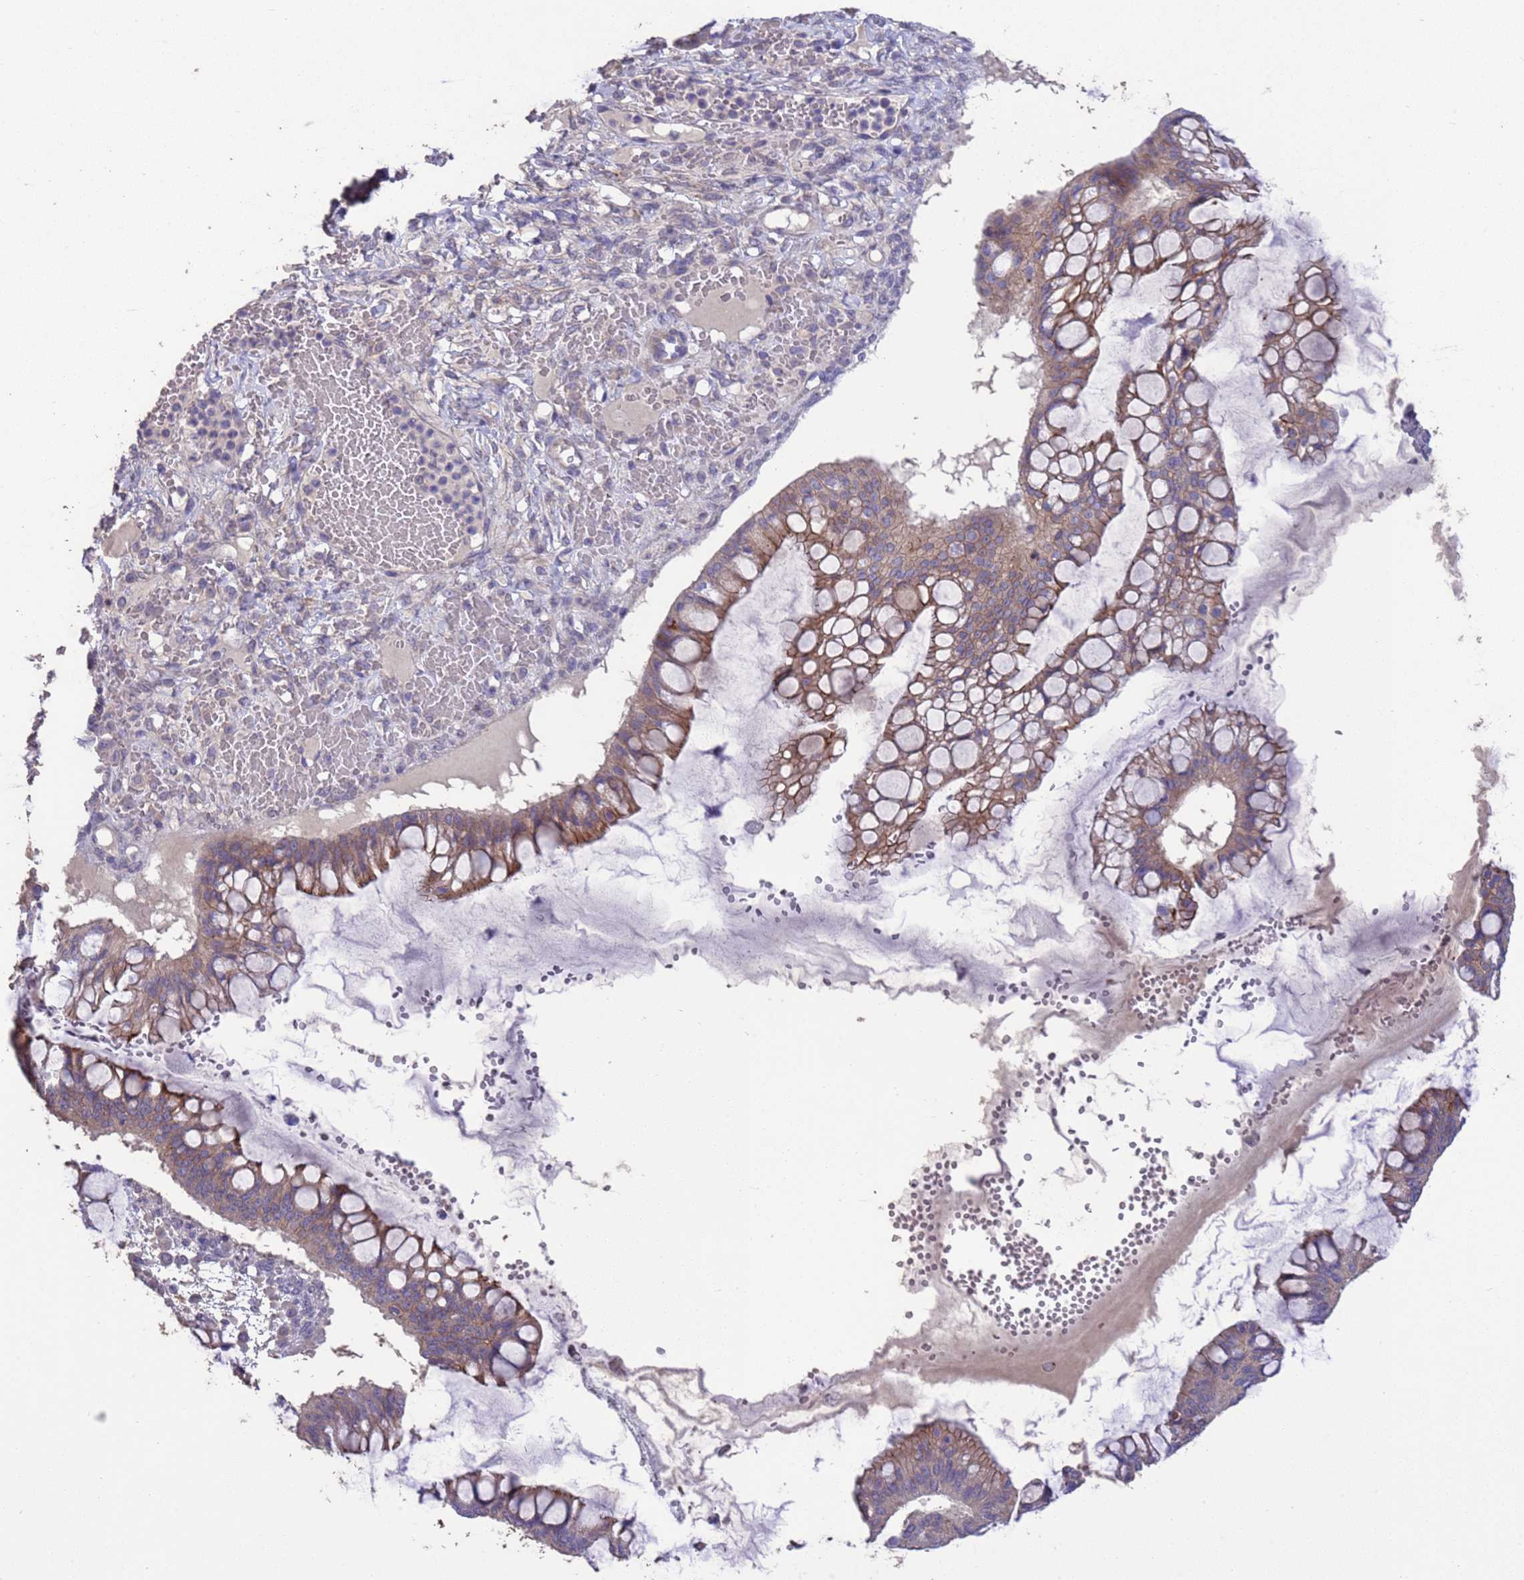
{"staining": {"intensity": "moderate", "quantity": "25%-75%", "location": "cytoplasmic/membranous"}, "tissue": "ovarian cancer", "cell_type": "Tumor cells", "image_type": "cancer", "snomed": [{"axis": "morphology", "description": "Cystadenocarcinoma, mucinous, NOS"}, {"axis": "topography", "description": "Ovary"}], "caption": "The immunohistochemical stain shows moderate cytoplasmic/membranous staining in tumor cells of ovarian cancer tissue.", "gene": "SLC9B2", "patient": {"sex": "female", "age": 73}}